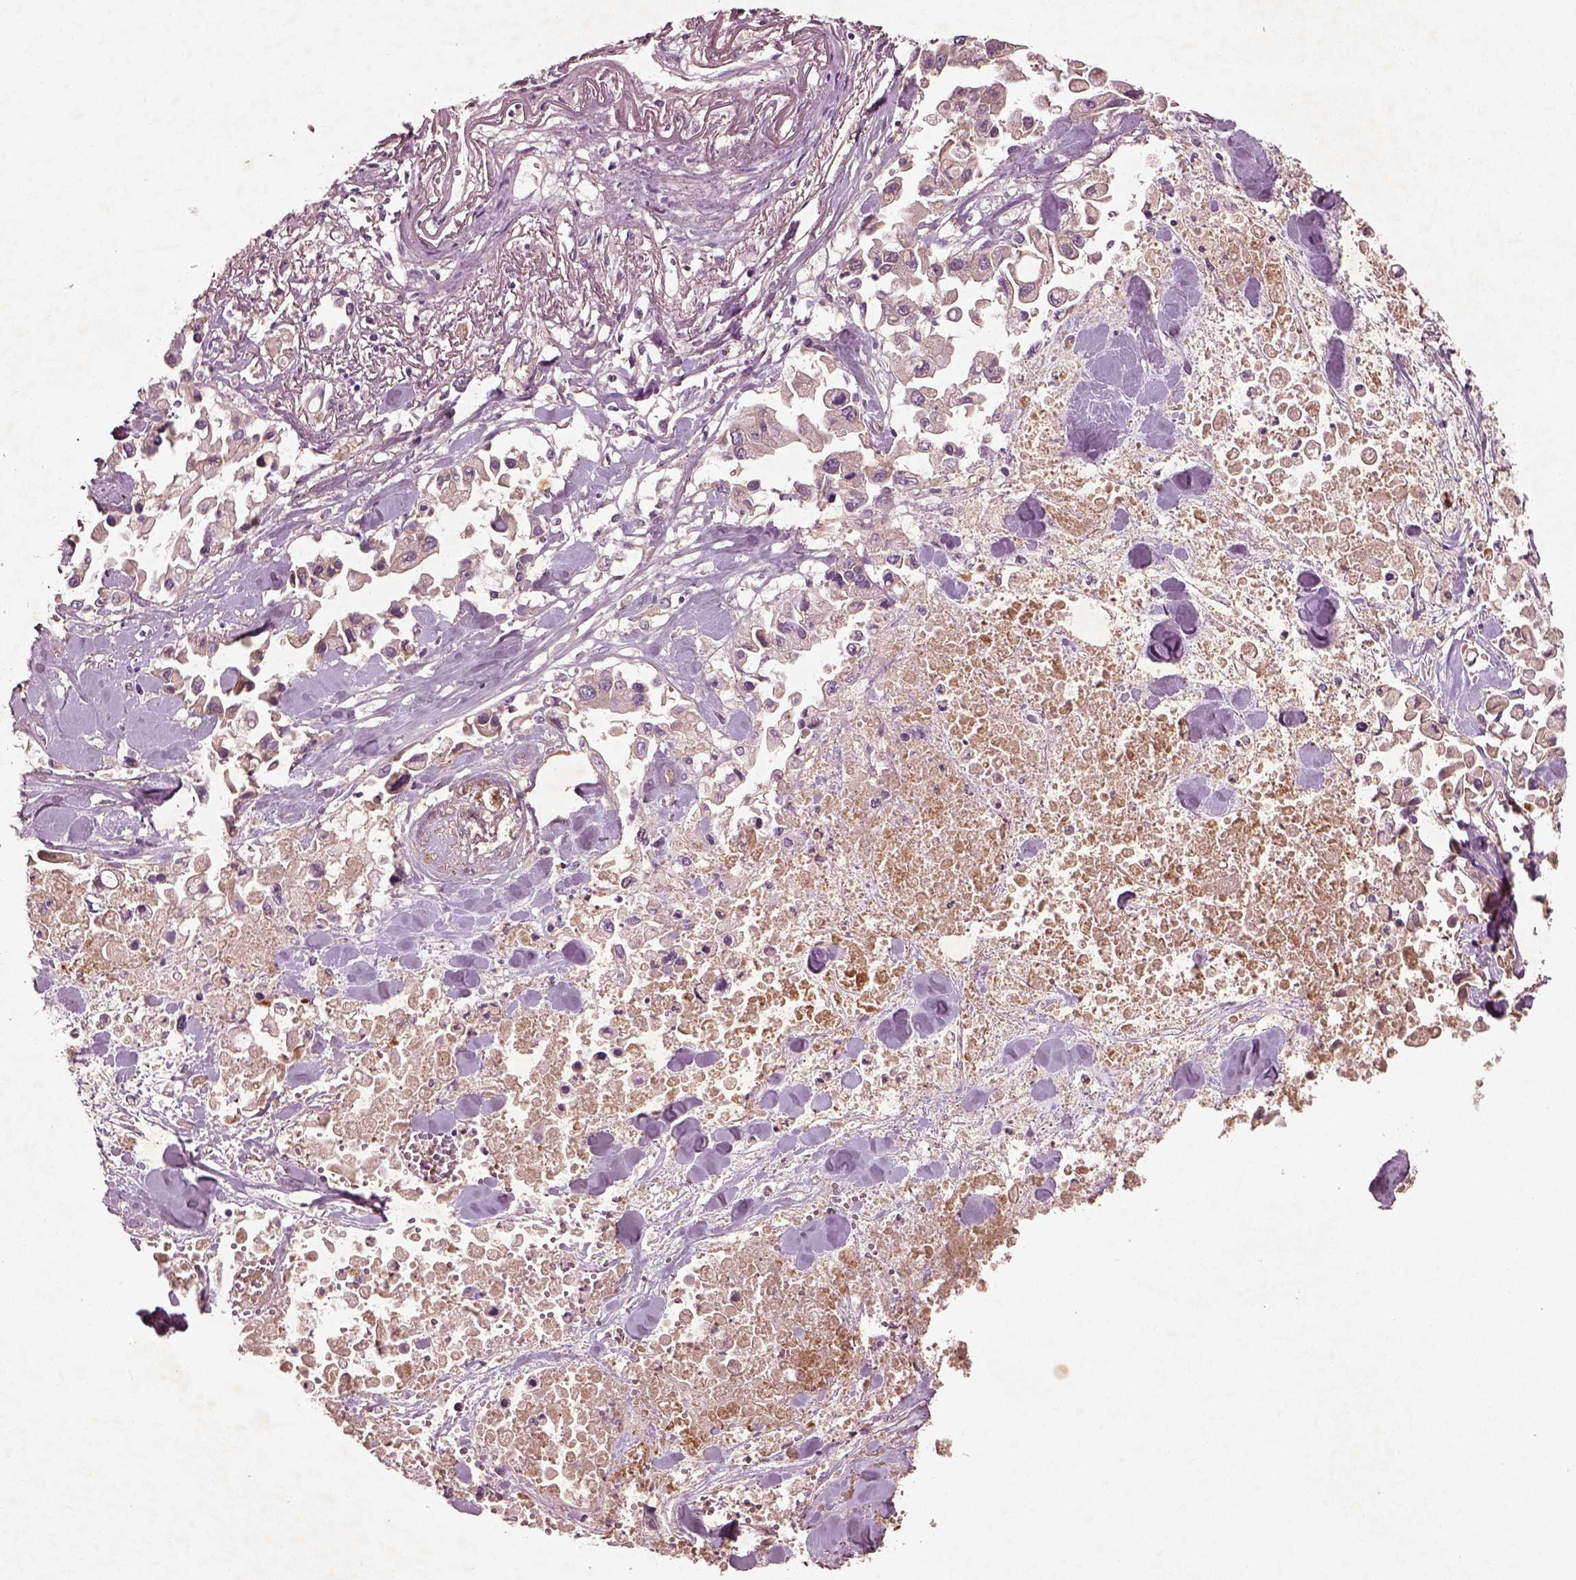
{"staining": {"intensity": "negative", "quantity": "none", "location": "none"}, "tissue": "pancreatic cancer", "cell_type": "Tumor cells", "image_type": "cancer", "snomed": [{"axis": "morphology", "description": "Adenocarcinoma, NOS"}, {"axis": "topography", "description": "Pancreas"}], "caption": "A high-resolution micrograph shows immunohistochemistry staining of pancreatic cancer, which displays no significant staining in tumor cells.", "gene": "FAM234A", "patient": {"sex": "female", "age": 83}}